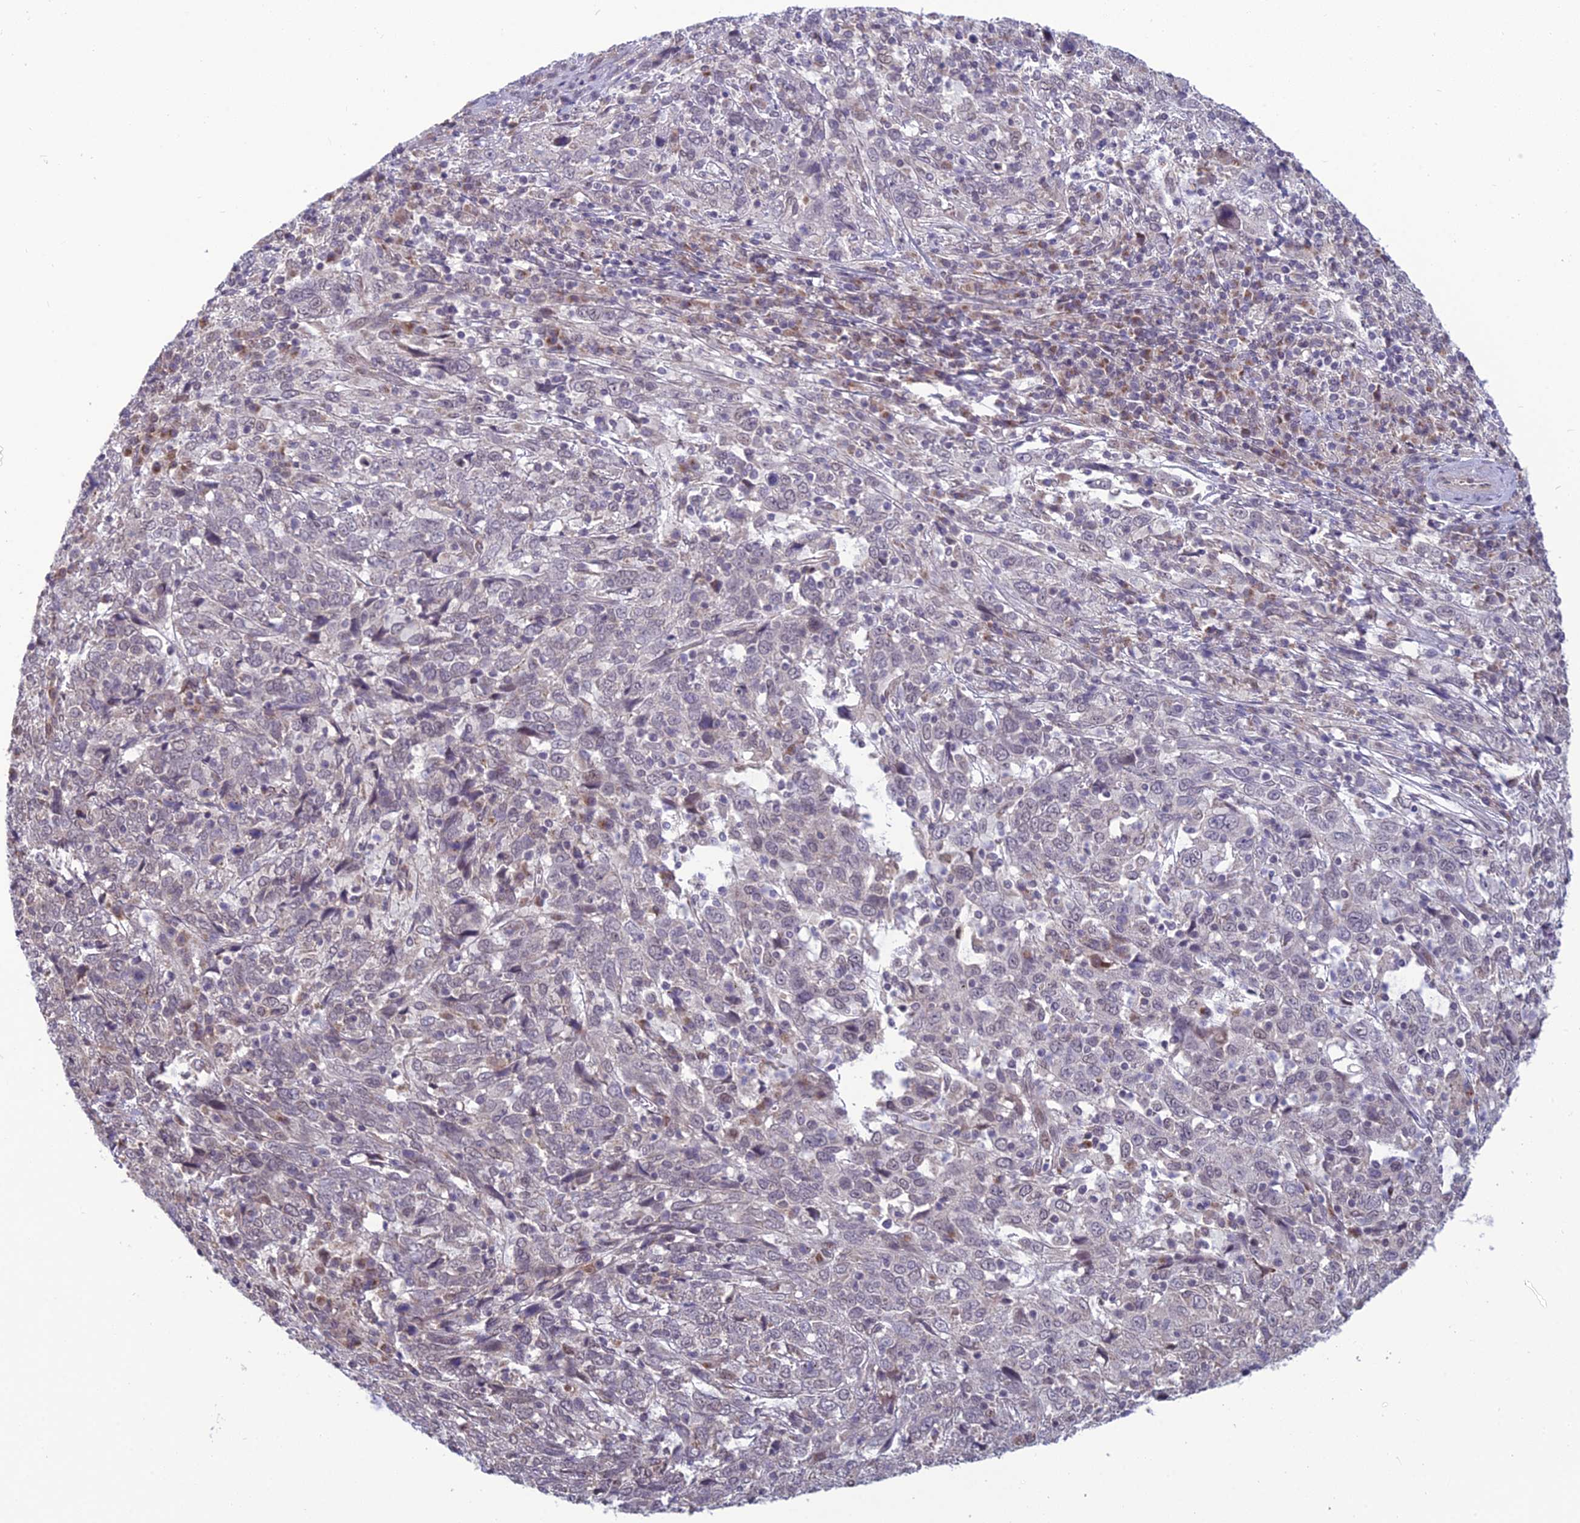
{"staining": {"intensity": "negative", "quantity": "none", "location": "none"}, "tissue": "cervical cancer", "cell_type": "Tumor cells", "image_type": "cancer", "snomed": [{"axis": "morphology", "description": "Squamous cell carcinoma, NOS"}, {"axis": "topography", "description": "Cervix"}], "caption": "This micrograph is of cervical cancer (squamous cell carcinoma) stained with IHC to label a protein in brown with the nuclei are counter-stained blue. There is no positivity in tumor cells.", "gene": "FBRS", "patient": {"sex": "female", "age": 46}}